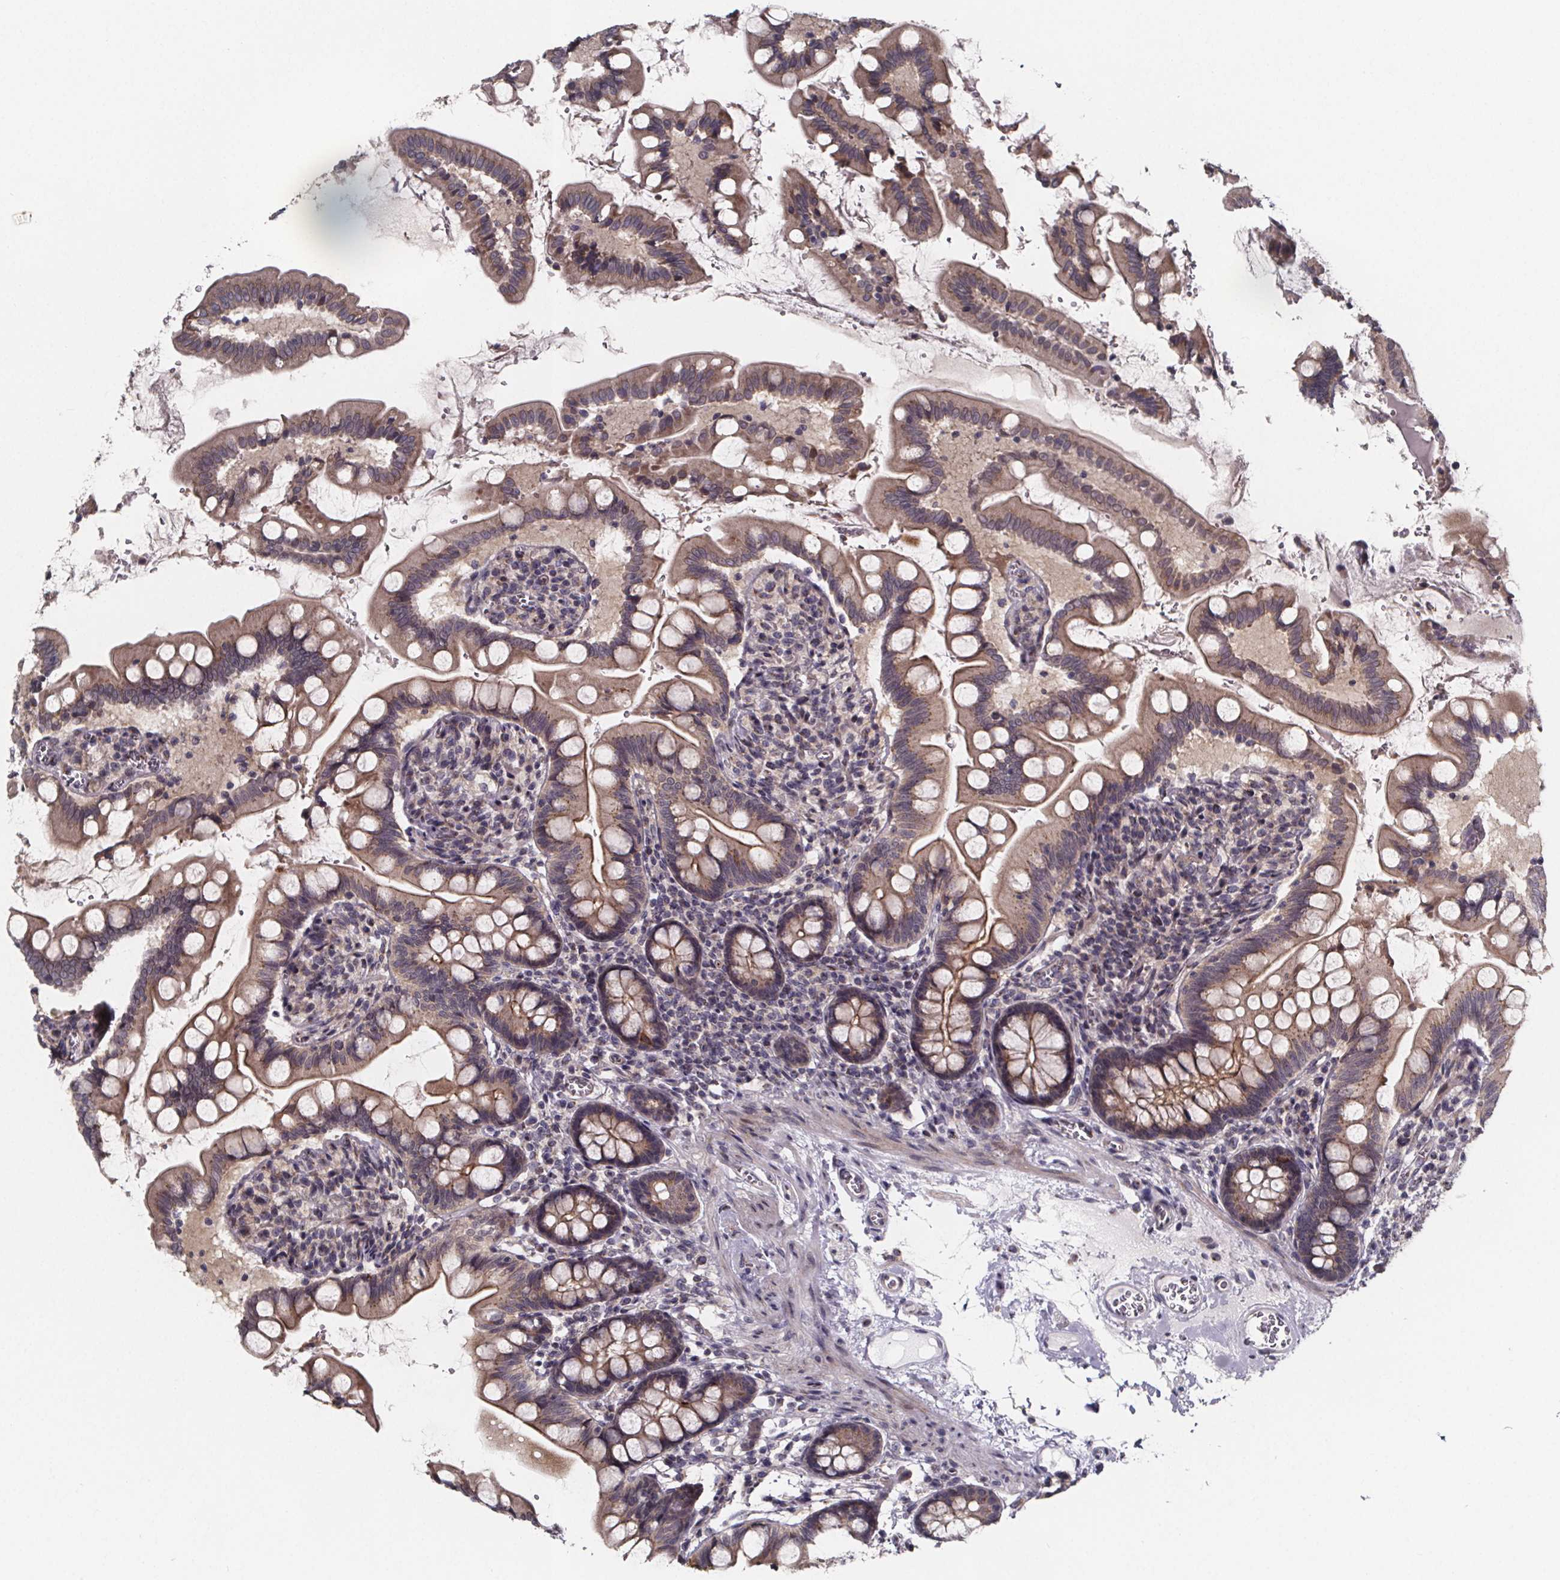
{"staining": {"intensity": "moderate", "quantity": ">75%", "location": "cytoplasmic/membranous"}, "tissue": "small intestine", "cell_type": "Glandular cells", "image_type": "normal", "snomed": [{"axis": "morphology", "description": "Normal tissue, NOS"}, {"axis": "topography", "description": "Small intestine"}], "caption": "IHC photomicrograph of normal small intestine stained for a protein (brown), which demonstrates medium levels of moderate cytoplasmic/membranous positivity in about >75% of glandular cells.", "gene": "NDST1", "patient": {"sex": "female", "age": 56}}